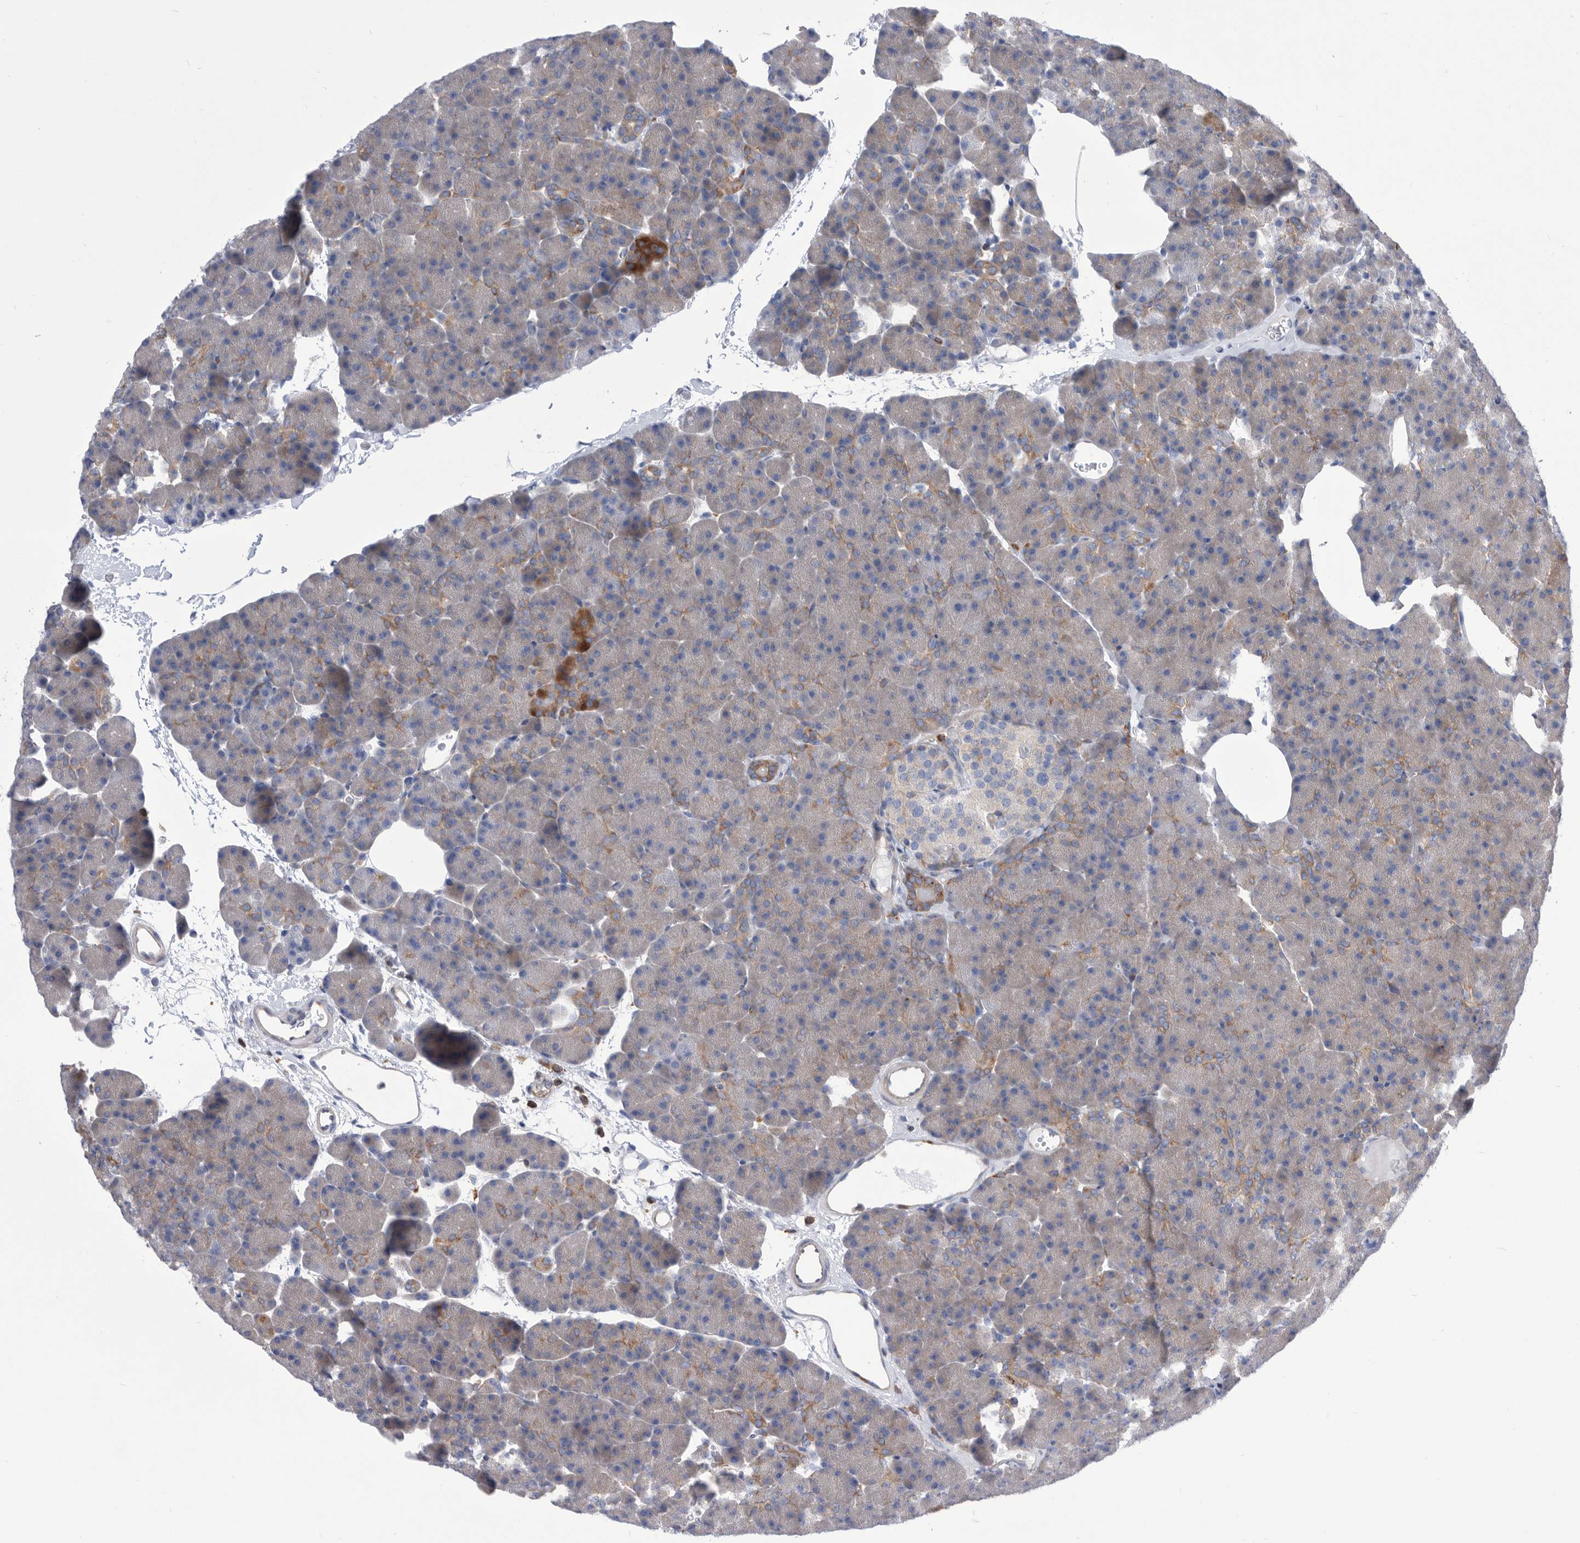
{"staining": {"intensity": "moderate", "quantity": "<25%", "location": "cytoplasmic/membranous"}, "tissue": "pancreas", "cell_type": "Exocrine glandular cells", "image_type": "normal", "snomed": [{"axis": "morphology", "description": "Normal tissue, NOS"}, {"axis": "morphology", "description": "Carcinoid, malignant, NOS"}, {"axis": "topography", "description": "Pancreas"}], "caption": "Human pancreas stained with a brown dye shows moderate cytoplasmic/membranous positive positivity in about <25% of exocrine glandular cells.", "gene": "SMG7", "patient": {"sex": "female", "age": 35}}